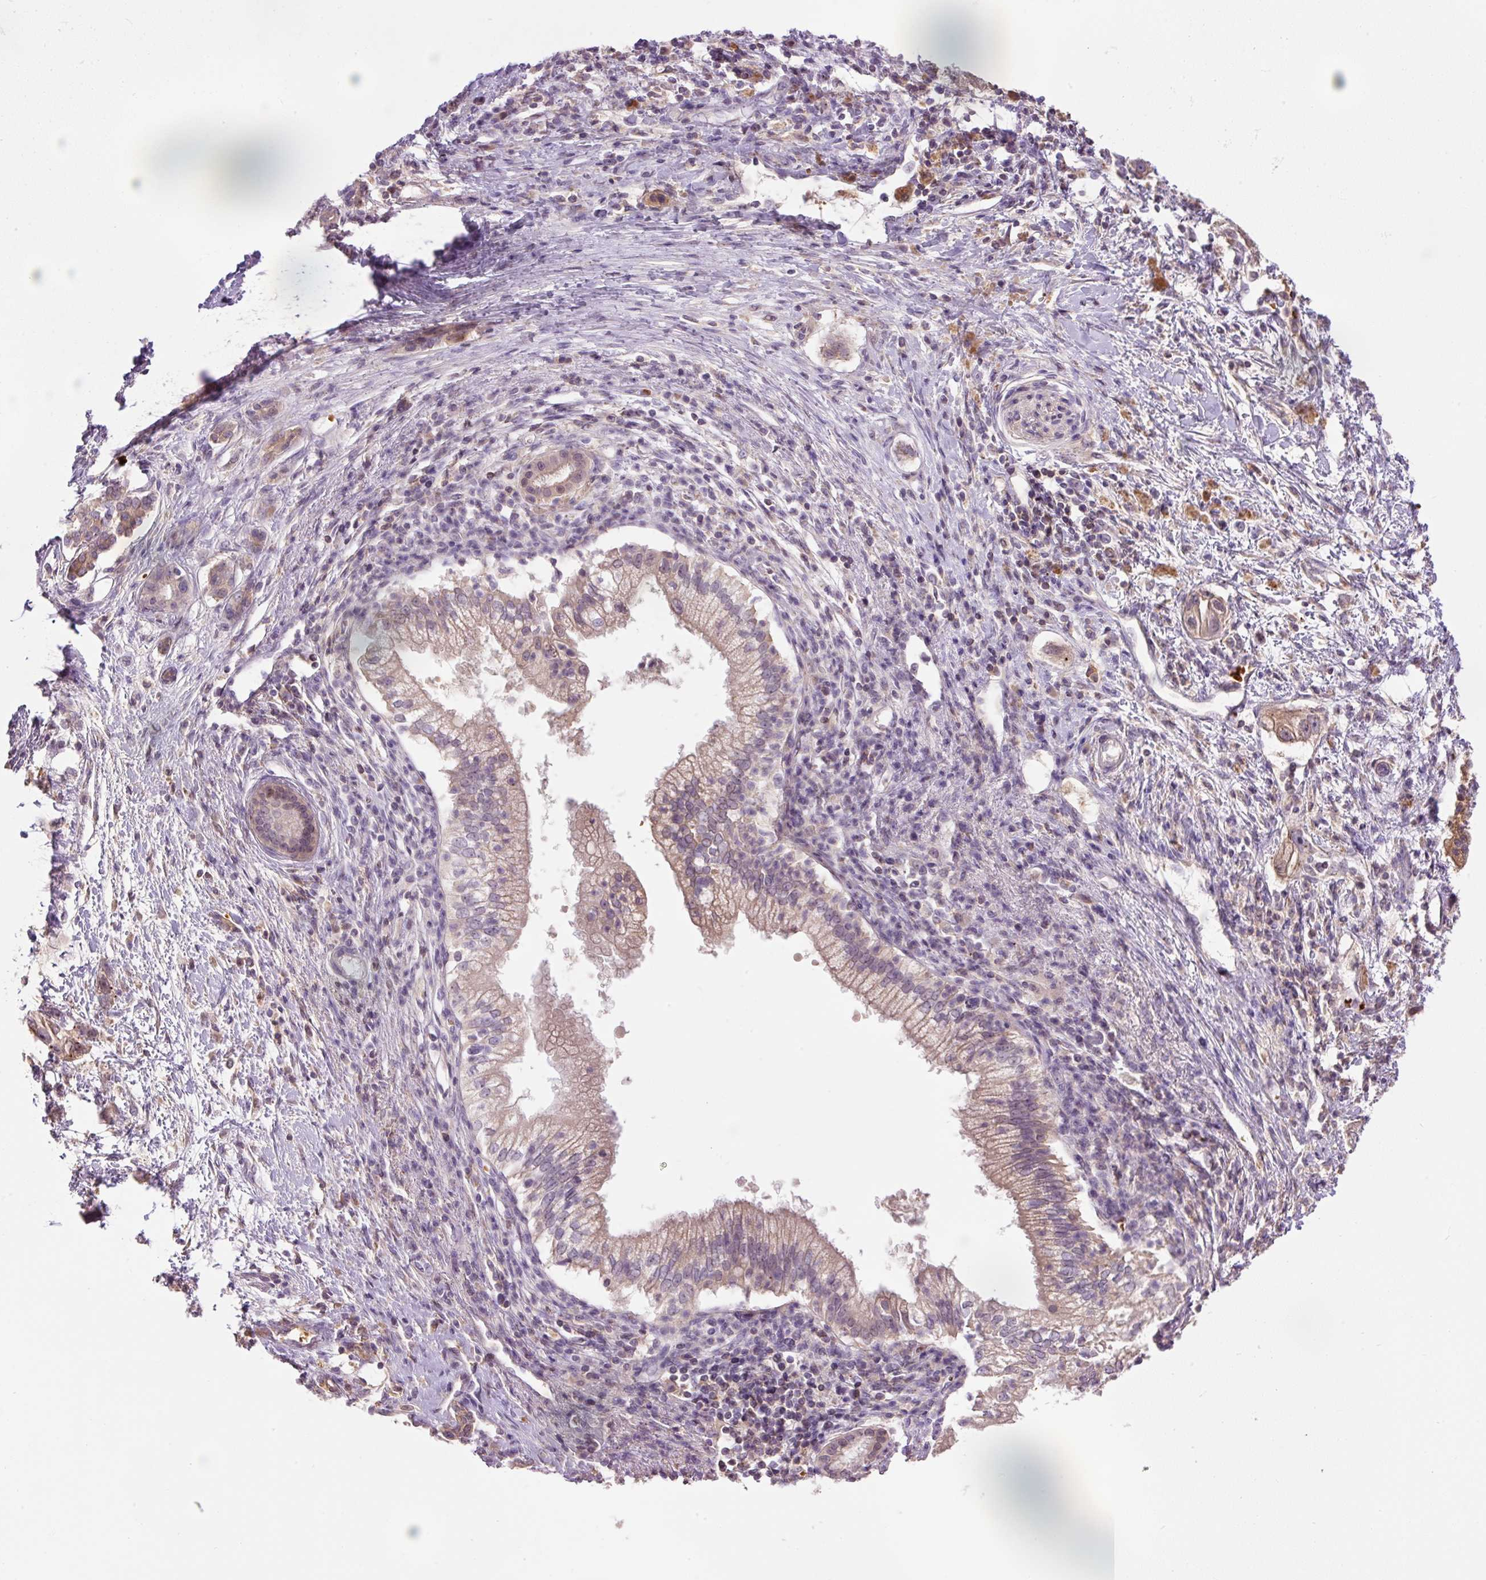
{"staining": {"intensity": "moderate", "quantity": "25%-75%", "location": "cytoplasmic/membranous"}, "tissue": "pancreatic cancer", "cell_type": "Tumor cells", "image_type": "cancer", "snomed": [{"axis": "morphology", "description": "Adenocarcinoma, NOS"}, {"axis": "topography", "description": "Pancreas"}], "caption": "Immunohistochemical staining of pancreatic adenocarcinoma reveals moderate cytoplasmic/membranous protein staining in about 25%-75% of tumor cells.", "gene": "CMTM8", "patient": {"sex": "male", "age": 70}}